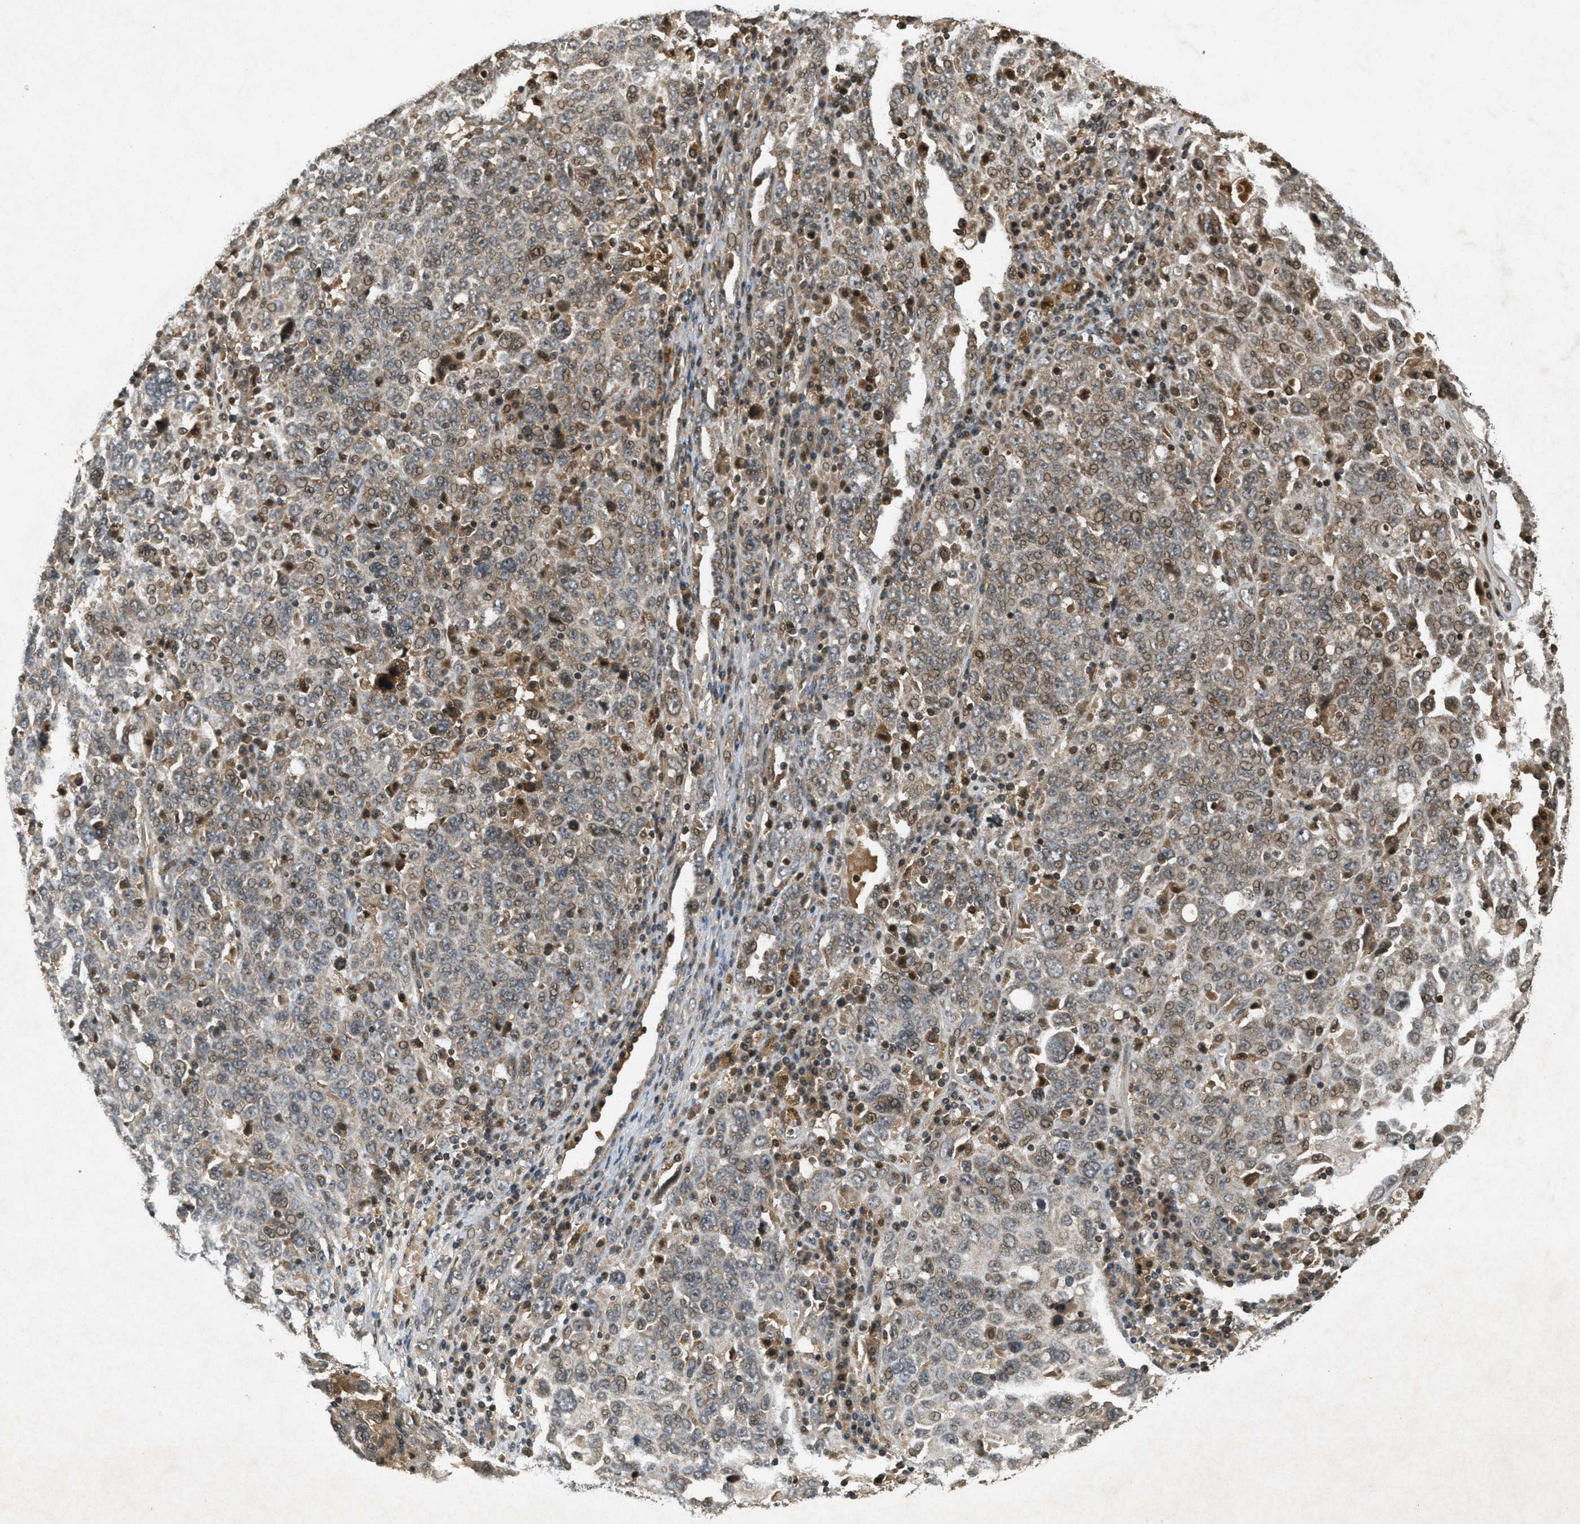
{"staining": {"intensity": "moderate", "quantity": ">75%", "location": "cytoplasmic/membranous,nuclear"}, "tissue": "ovarian cancer", "cell_type": "Tumor cells", "image_type": "cancer", "snomed": [{"axis": "morphology", "description": "Carcinoma, endometroid"}, {"axis": "topography", "description": "Ovary"}], "caption": "Immunohistochemical staining of endometroid carcinoma (ovarian) reveals medium levels of moderate cytoplasmic/membranous and nuclear staining in about >75% of tumor cells.", "gene": "ATG7", "patient": {"sex": "female", "age": 62}}